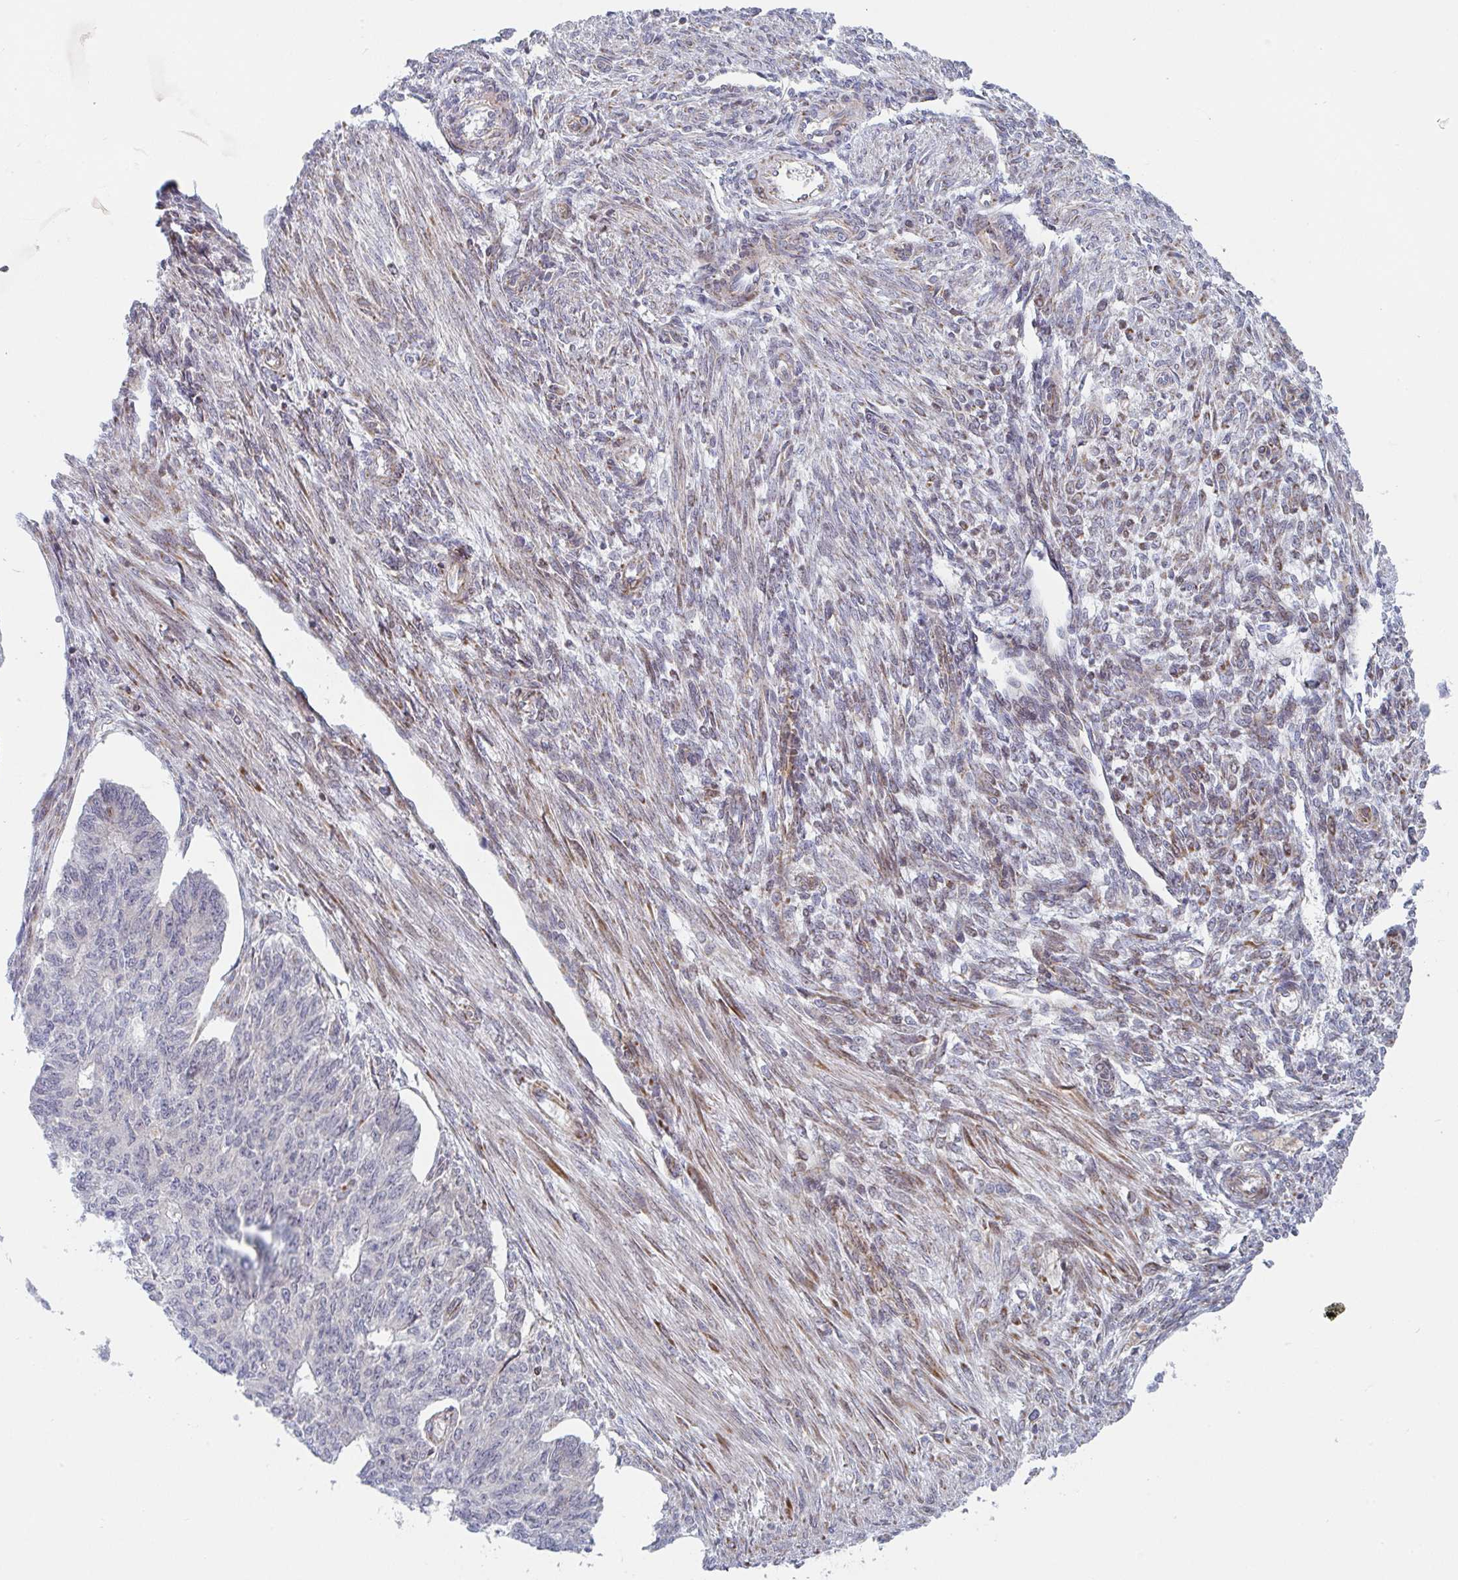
{"staining": {"intensity": "negative", "quantity": "none", "location": "none"}, "tissue": "endometrial cancer", "cell_type": "Tumor cells", "image_type": "cancer", "snomed": [{"axis": "morphology", "description": "Adenocarcinoma, NOS"}, {"axis": "topography", "description": "Endometrium"}], "caption": "The IHC image has no significant positivity in tumor cells of endometrial adenocarcinoma tissue.", "gene": "PRKCH", "patient": {"sex": "female", "age": 32}}